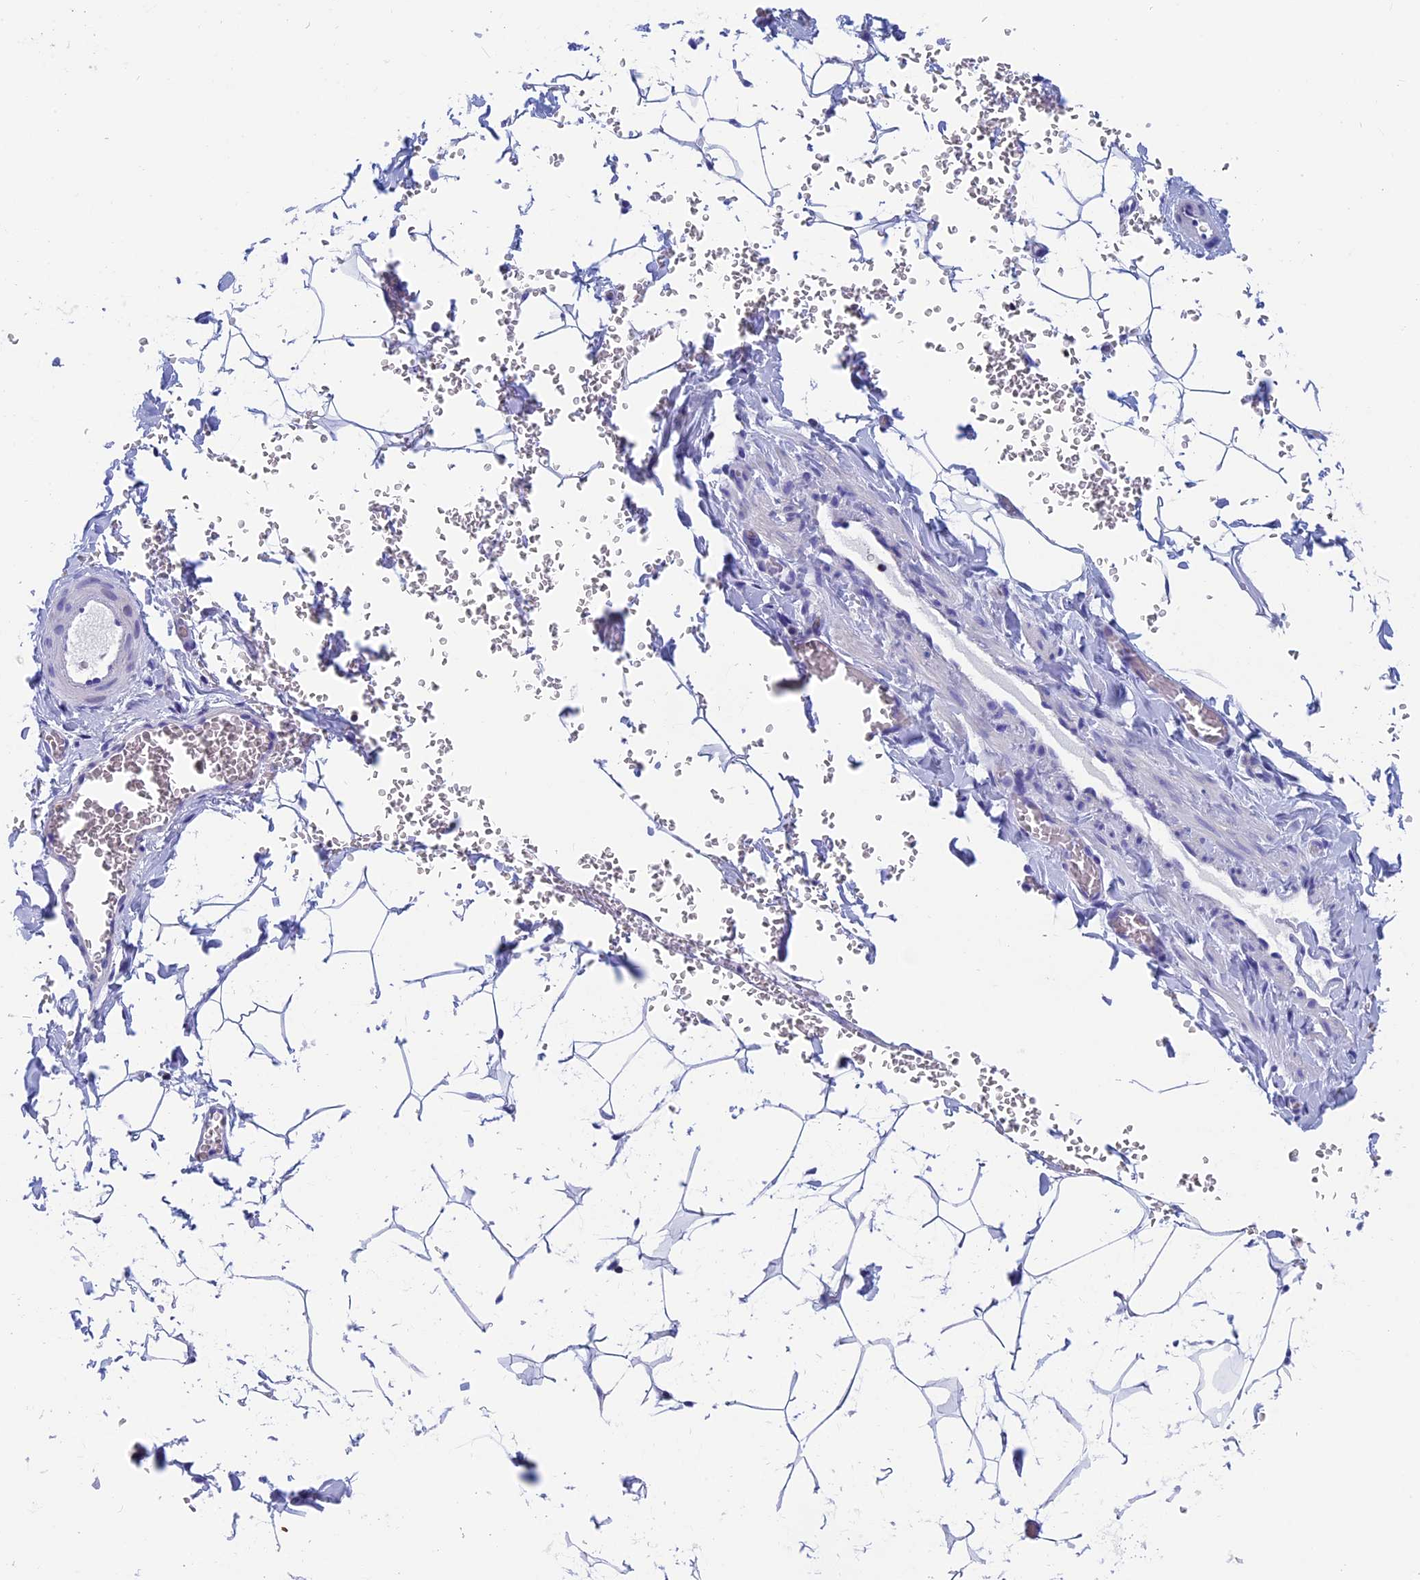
{"staining": {"intensity": "negative", "quantity": "none", "location": "none"}, "tissue": "adipose tissue", "cell_type": "Adipocytes", "image_type": "normal", "snomed": [{"axis": "morphology", "description": "Normal tissue, NOS"}, {"axis": "topography", "description": "Gallbladder"}, {"axis": "topography", "description": "Peripheral nerve tissue"}], "caption": "An image of adipose tissue stained for a protein displays no brown staining in adipocytes. The staining was performed using DAB (3,3'-diaminobenzidine) to visualize the protein expression in brown, while the nuclei were stained in blue with hematoxylin (Magnification: 20x).", "gene": "SEPTIN1", "patient": {"sex": "male", "age": 38}}